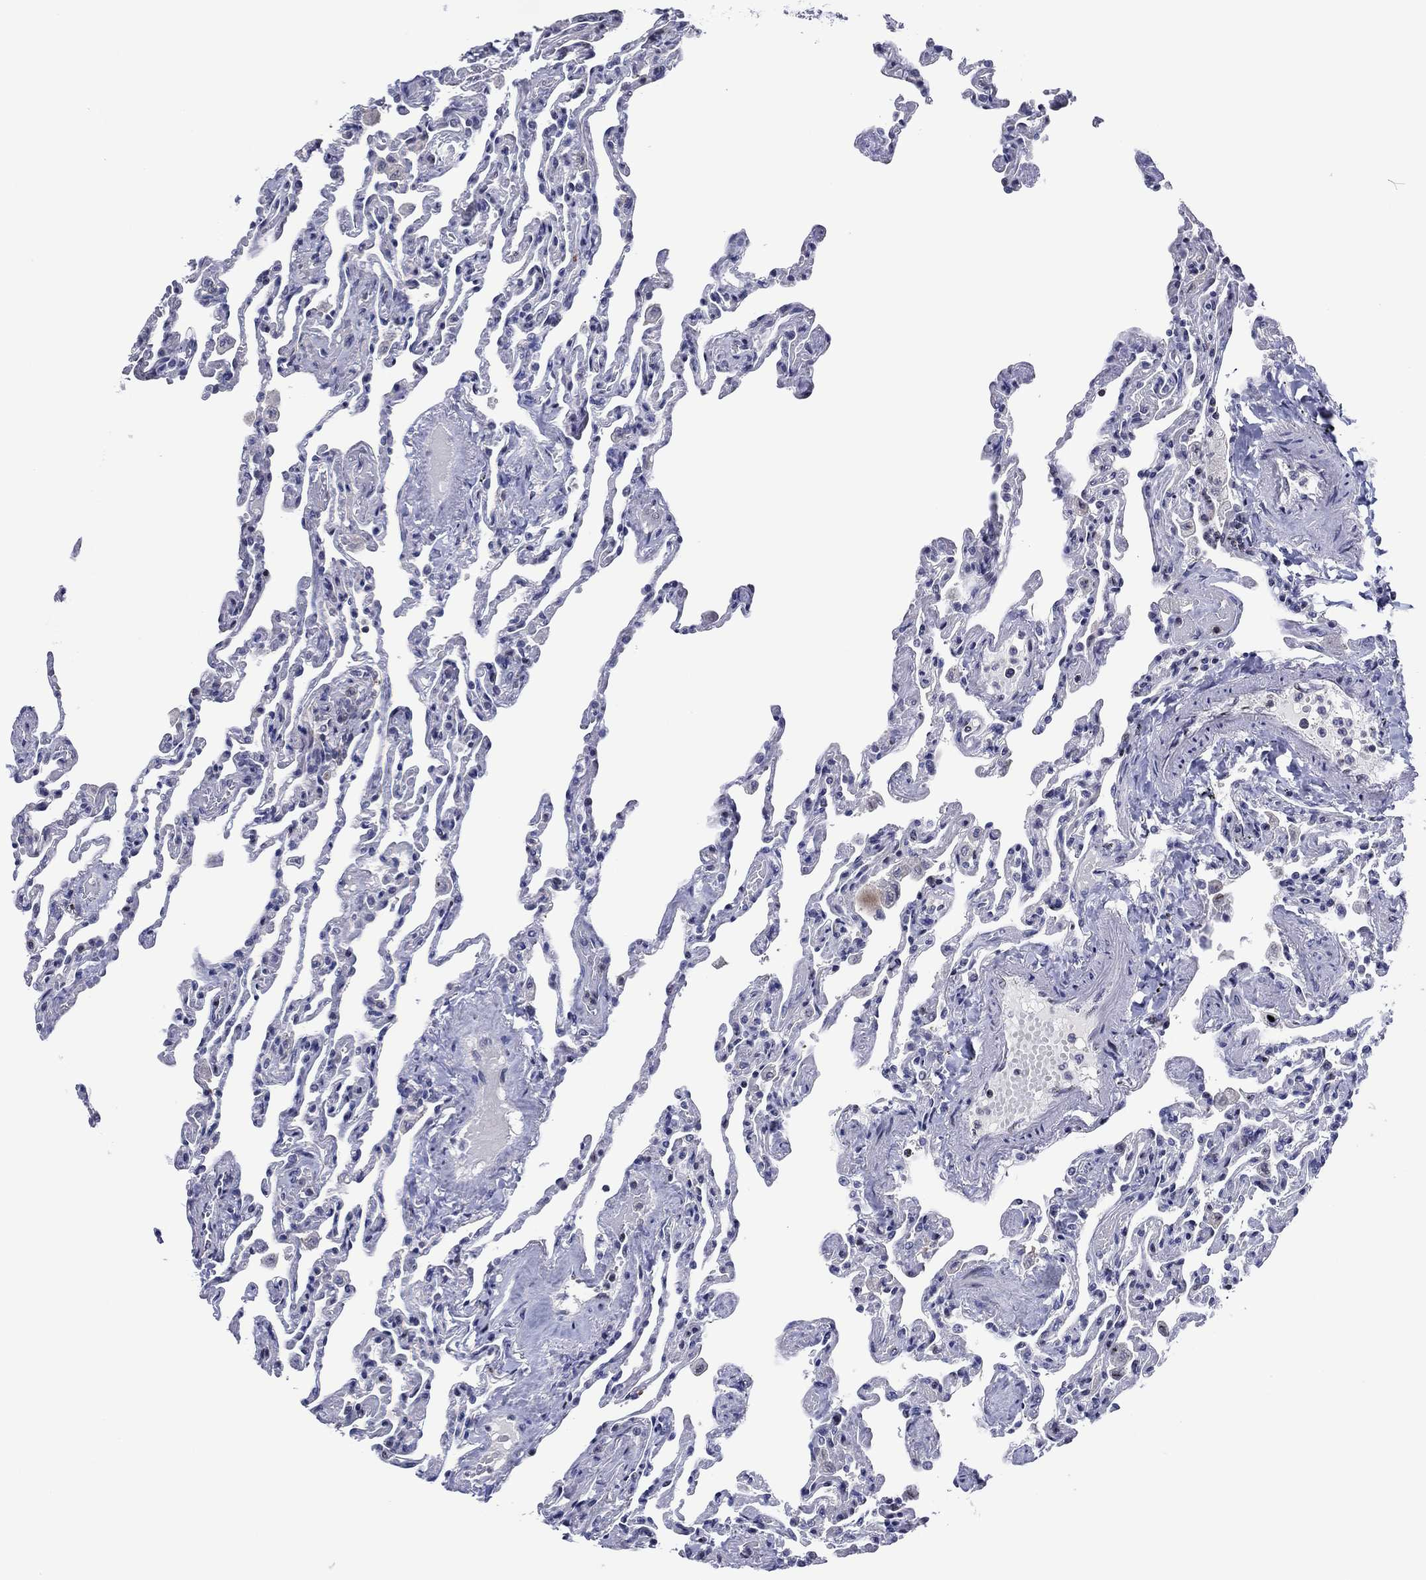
{"staining": {"intensity": "negative", "quantity": "none", "location": "none"}, "tissue": "lung", "cell_type": "Alveolar cells", "image_type": "normal", "snomed": [{"axis": "morphology", "description": "Normal tissue, NOS"}, {"axis": "topography", "description": "Lung"}], "caption": "Immunohistochemistry (IHC) image of benign lung: lung stained with DAB (3,3'-diaminobenzidine) reveals no significant protein positivity in alveolar cells.", "gene": "TRIM31", "patient": {"sex": "female", "age": 43}}